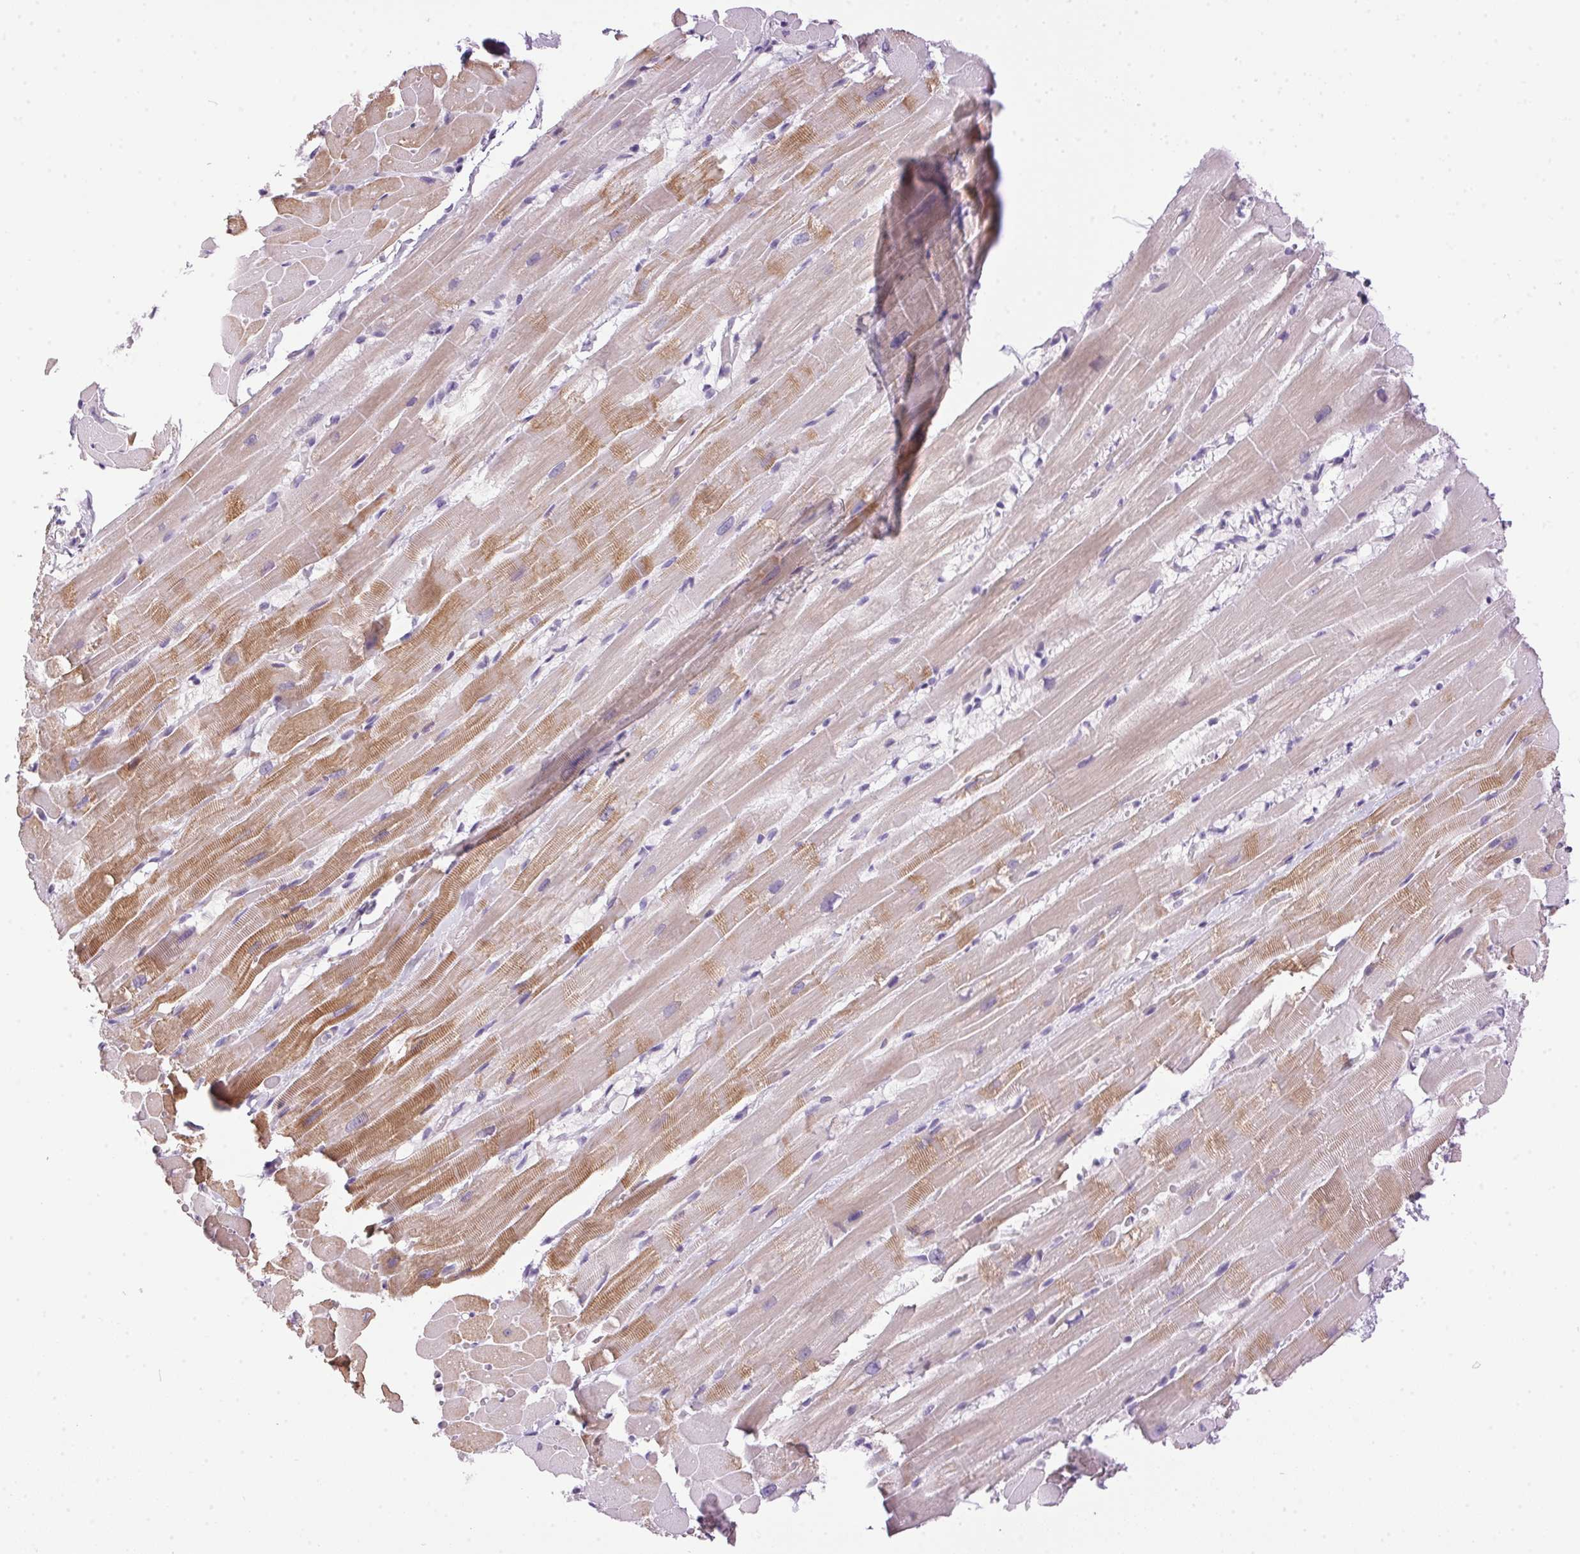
{"staining": {"intensity": "moderate", "quantity": "25%-75%", "location": "cytoplasmic/membranous"}, "tissue": "heart muscle", "cell_type": "Cardiomyocytes", "image_type": "normal", "snomed": [{"axis": "morphology", "description": "Normal tissue, NOS"}, {"axis": "topography", "description": "Heart"}], "caption": "A high-resolution micrograph shows immunohistochemistry (IHC) staining of normal heart muscle, which exhibits moderate cytoplasmic/membranous staining in about 25%-75% of cardiomyocytes.", "gene": "SP7", "patient": {"sex": "male", "age": 37}}